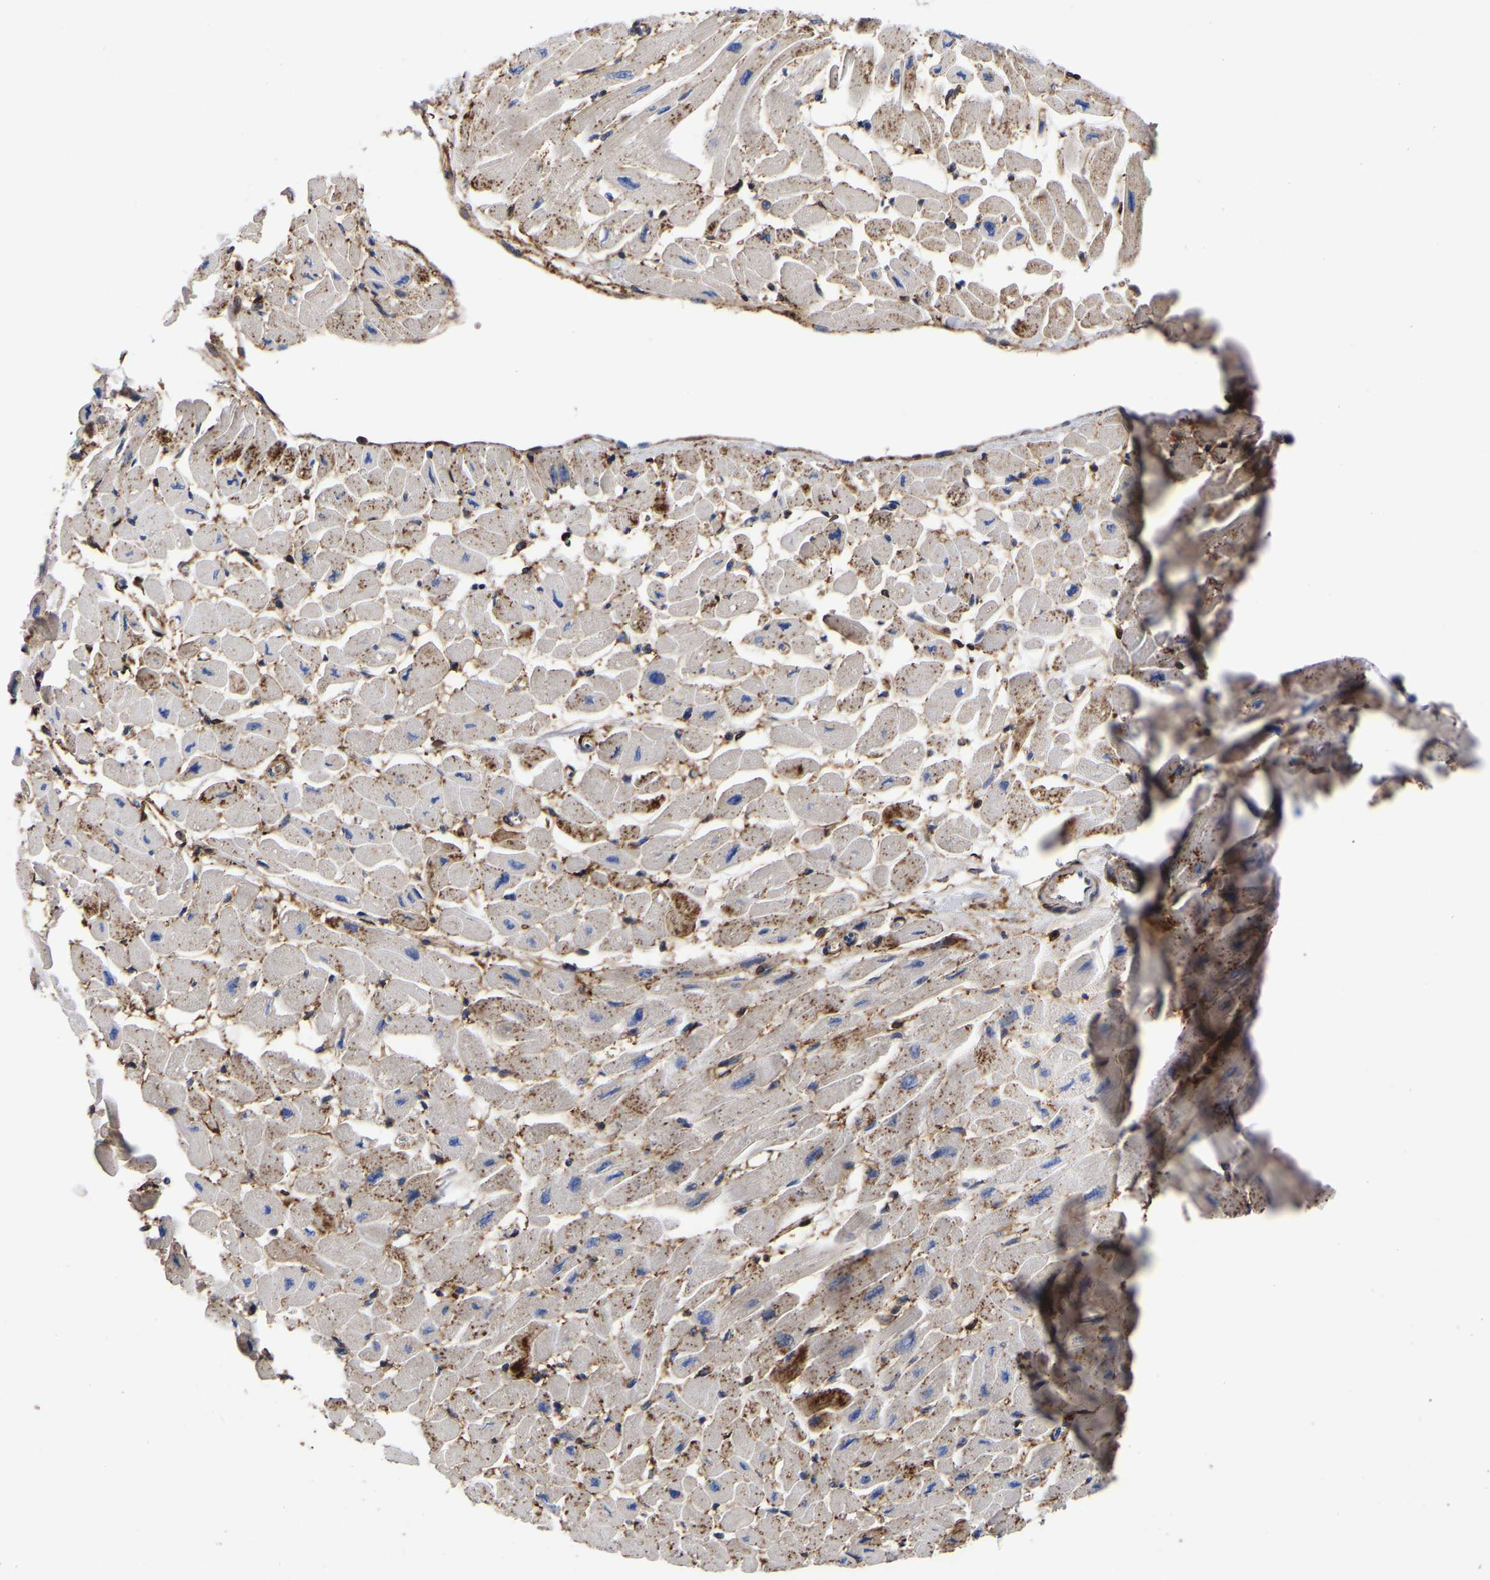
{"staining": {"intensity": "moderate", "quantity": "25%-75%", "location": "cytoplasmic/membranous"}, "tissue": "heart muscle", "cell_type": "Cardiomyocytes", "image_type": "normal", "snomed": [{"axis": "morphology", "description": "Normal tissue, NOS"}, {"axis": "topography", "description": "Heart"}], "caption": "Immunohistochemistry (DAB) staining of normal human heart muscle exhibits moderate cytoplasmic/membranous protein positivity in approximately 25%-75% of cardiomyocytes.", "gene": "LIF", "patient": {"sex": "female", "age": 54}}